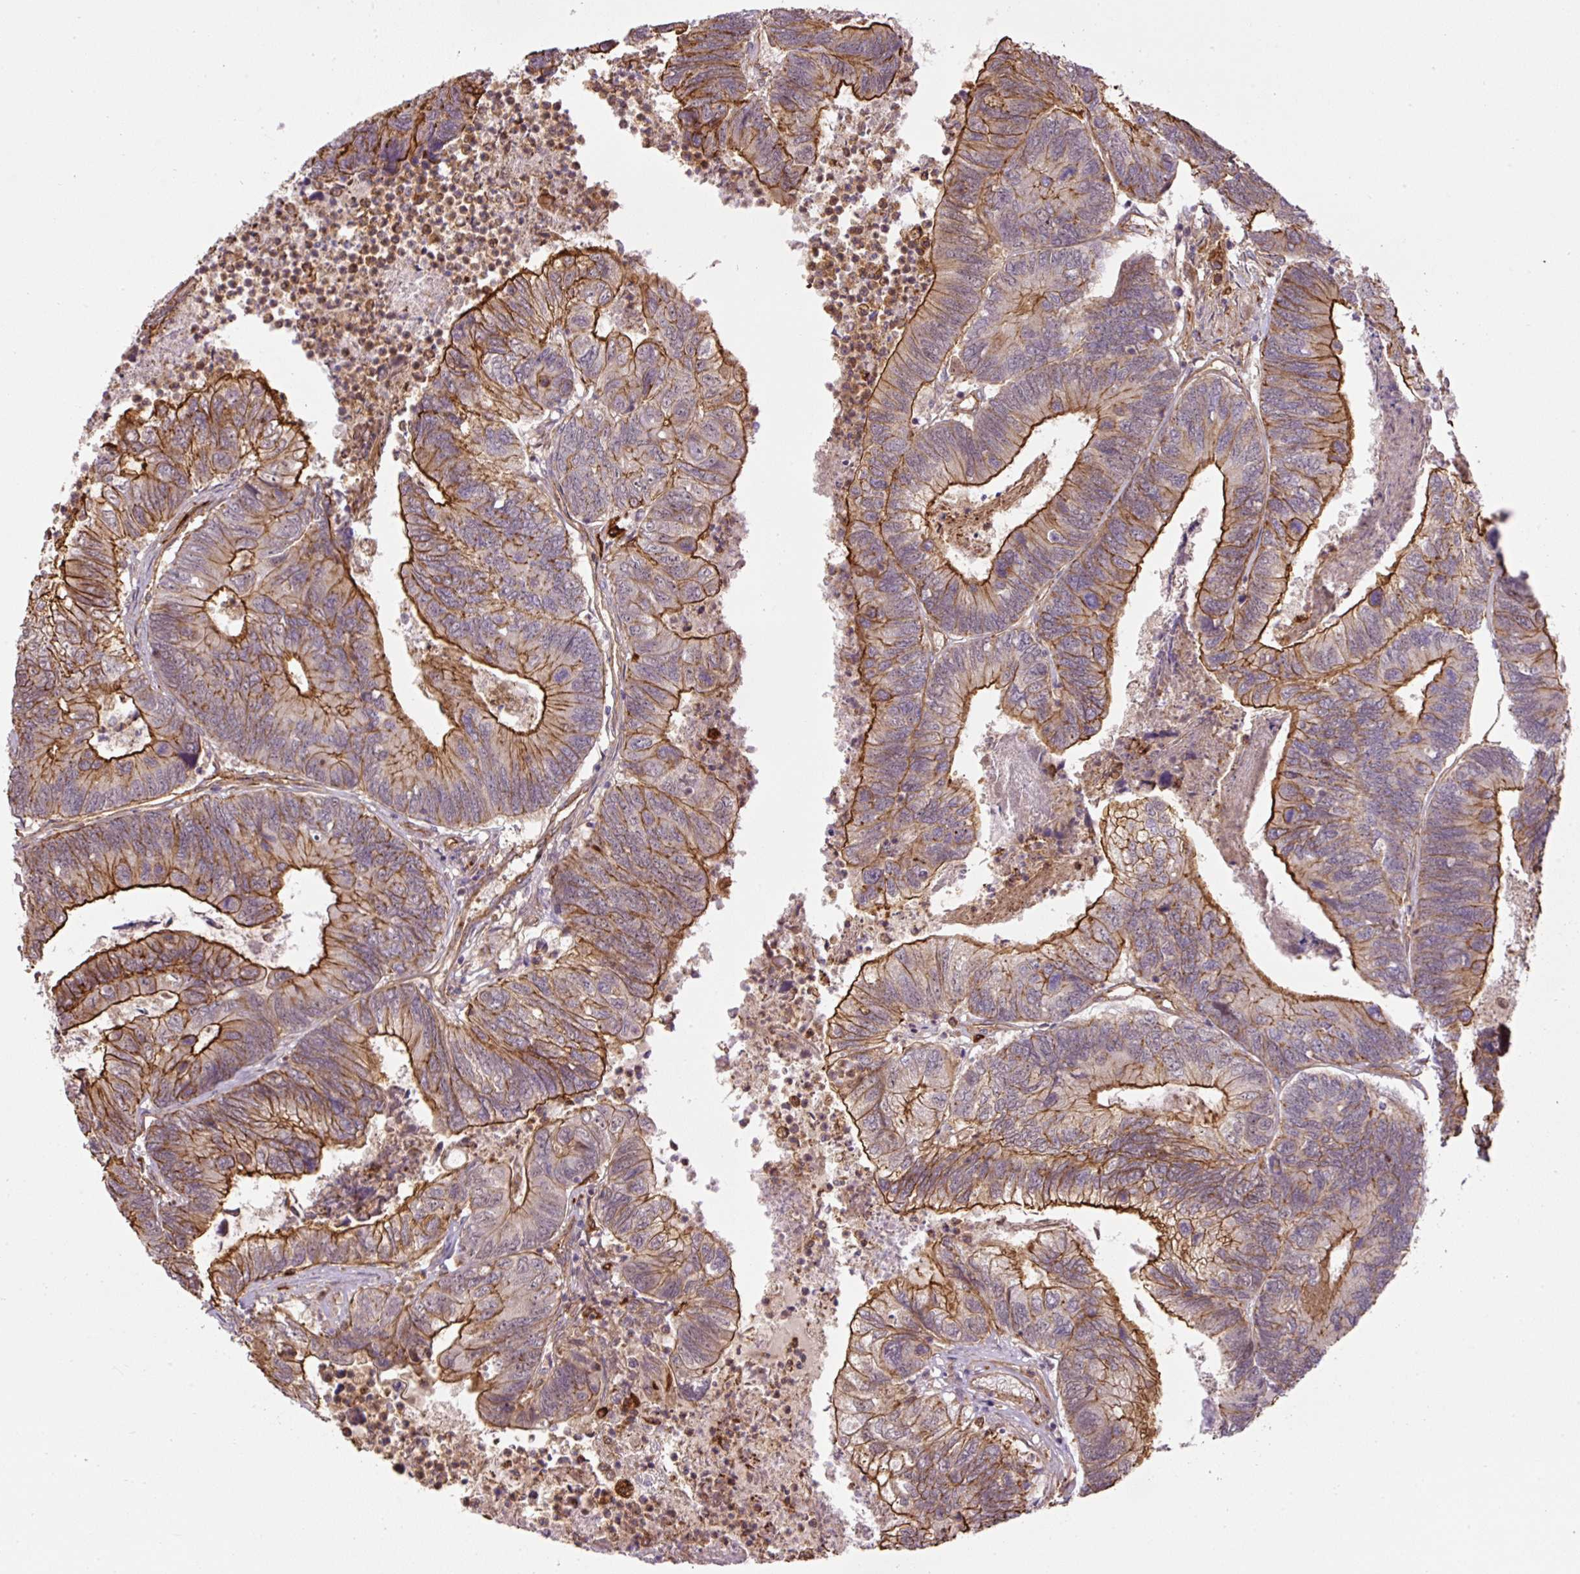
{"staining": {"intensity": "moderate", "quantity": ">75%", "location": "cytoplasmic/membranous"}, "tissue": "colorectal cancer", "cell_type": "Tumor cells", "image_type": "cancer", "snomed": [{"axis": "morphology", "description": "Adenocarcinoma, NOS"}, {"axis": "topography", "description": "Colon"}], "caption": "Brown immunohistochemical staining in colorectal adenocarcinoma shows moderate cytoplasmic/membranous positivity in approximately >75% of tumor cells.", "gene": "B3GALT5", "patient": {"sex": "female", "age": 67}}